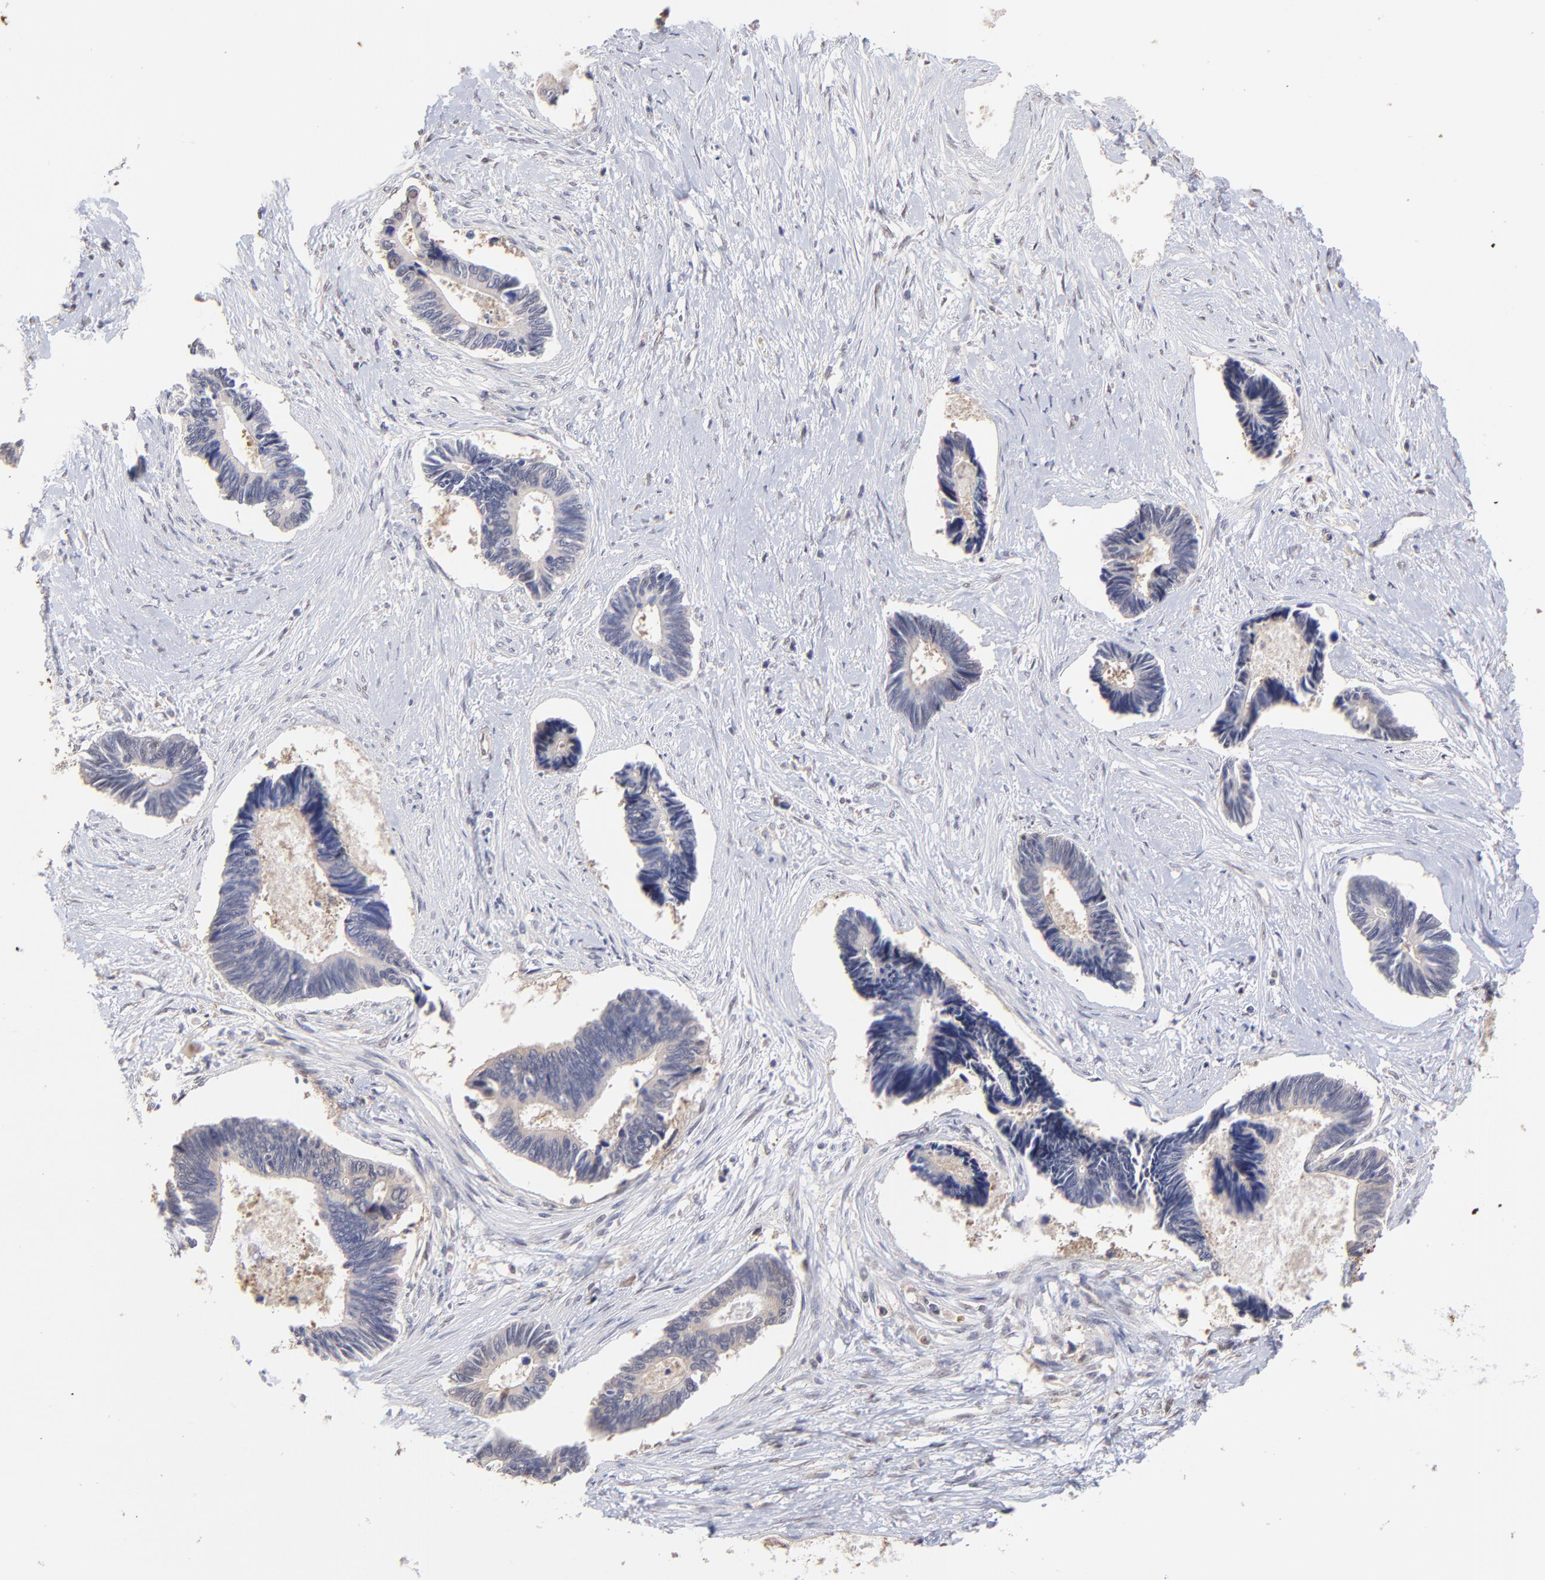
{"staining": {"intensity": "weak", "quantity": ">75%", "location": "cytoplasmic/membranous"}, "tissue": "pancreatic cancer", "cell_type": "Tumor cells", "image_type": "cancer", "snomed": [{"axis": "morphology", "description": "Adenocarcinoma, NOS"}, {"axis": "topography", "description": "Pancreas"}], "caption": "Immunohistochemical staining of human adenocarcinoma (pancreatic) displays low levels of weak cytoplasmic/membranous expression in about >75% of tumor cells.", "gene": "PSMD14", "patient": {"sex": "female", "age": 70}}